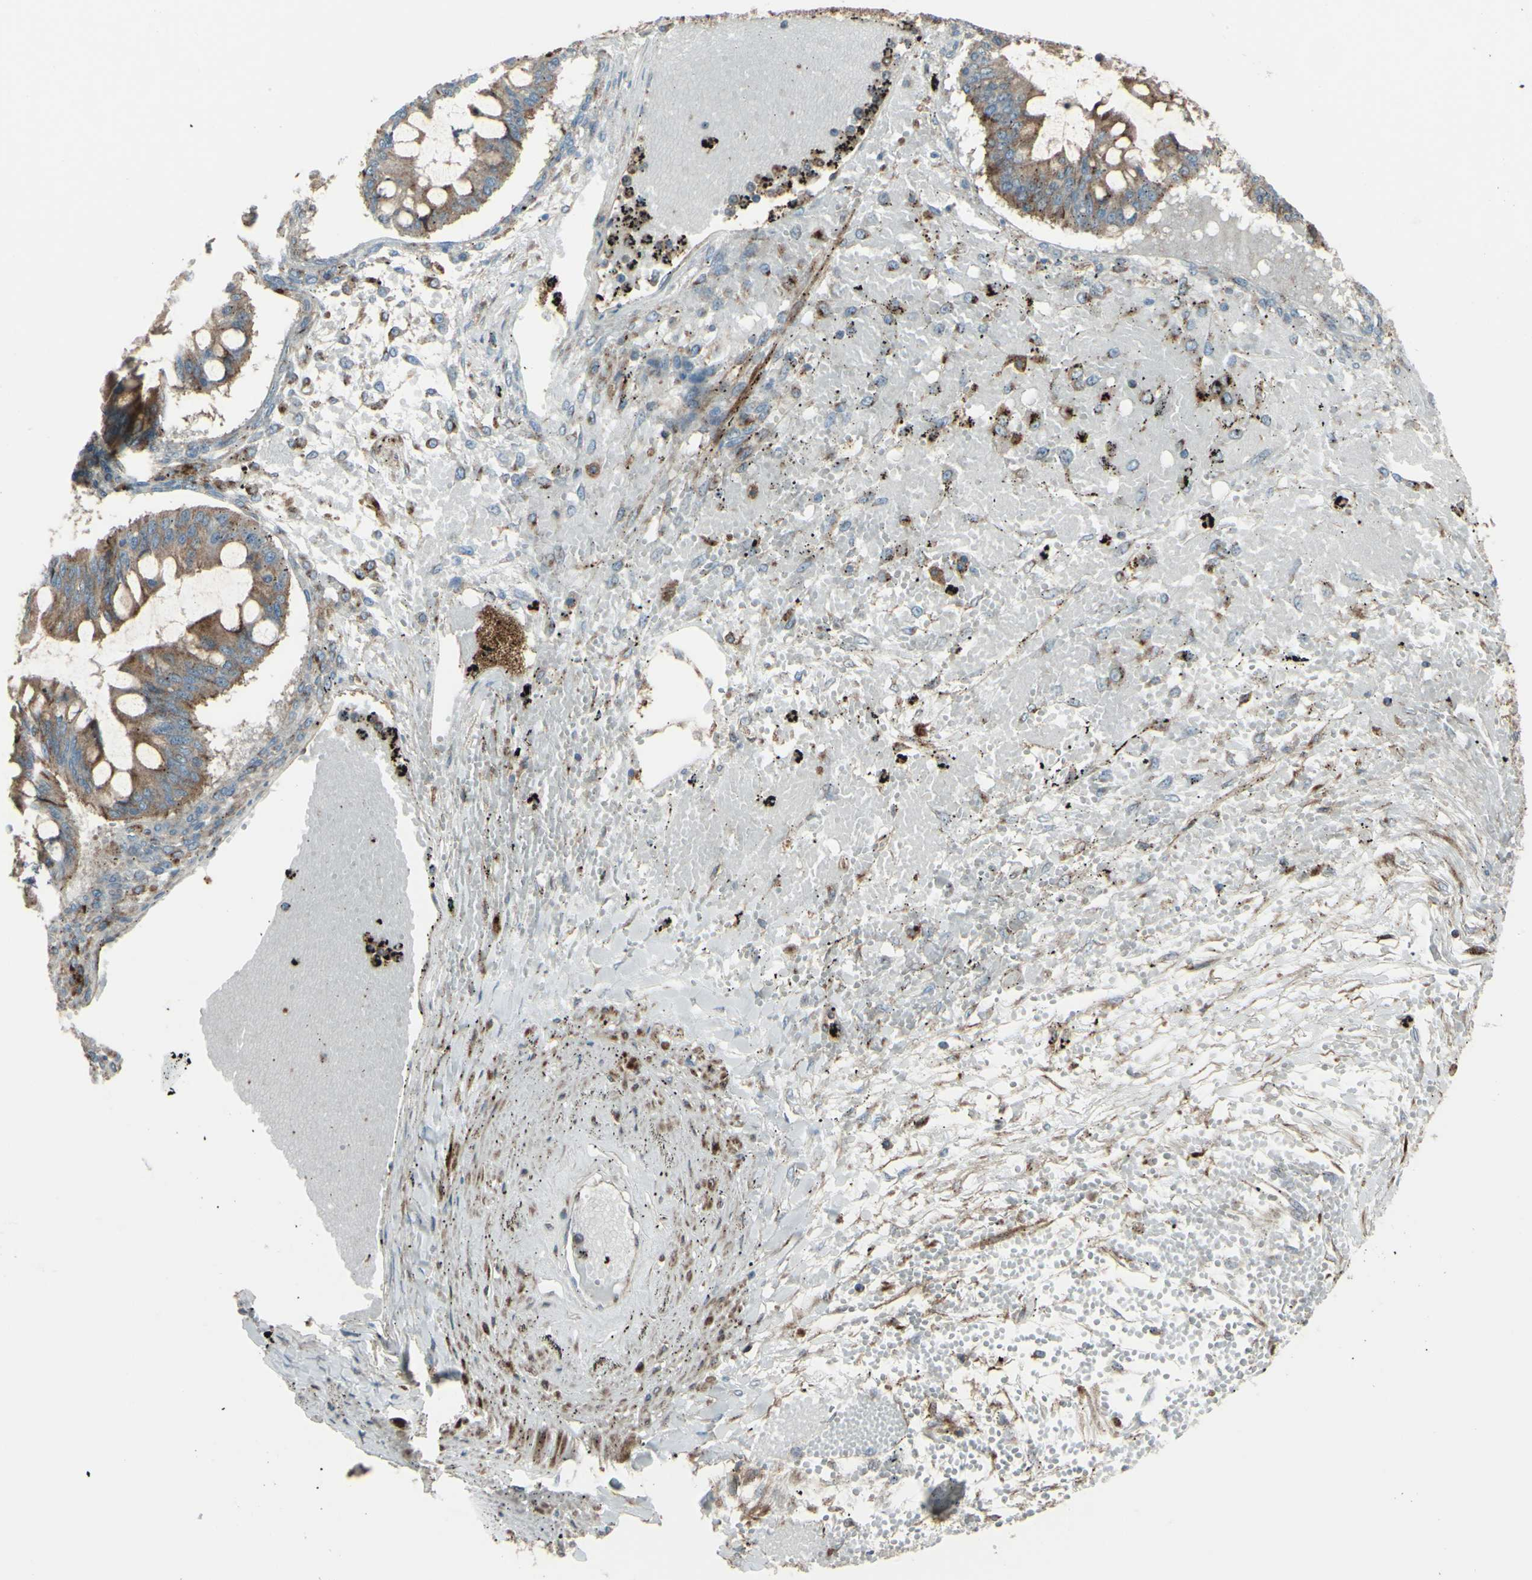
{"staining": {"intensity": "moderate", "quantity": ">75%", "location": "cytoplasmic/membranous"}, "tissue": "ovarian cancer", "cell_type": "Tumor cells", "image_type": "cancer", "snomed": [{"axis": "morphology", "description": "Cystadenocarcinoma, mucinous, NOS"}, {"axis": "topography", "description": "Ovary"}], "caption": "This histopathology image displays immunohistochemistry (IHC) staining of ovarian cancer, with medium moderate cytoplasmic/membranous positivity in about >75% of tumor cells.", "gene": "NAPA", "patient": {"sex": "female", "age": 73}}